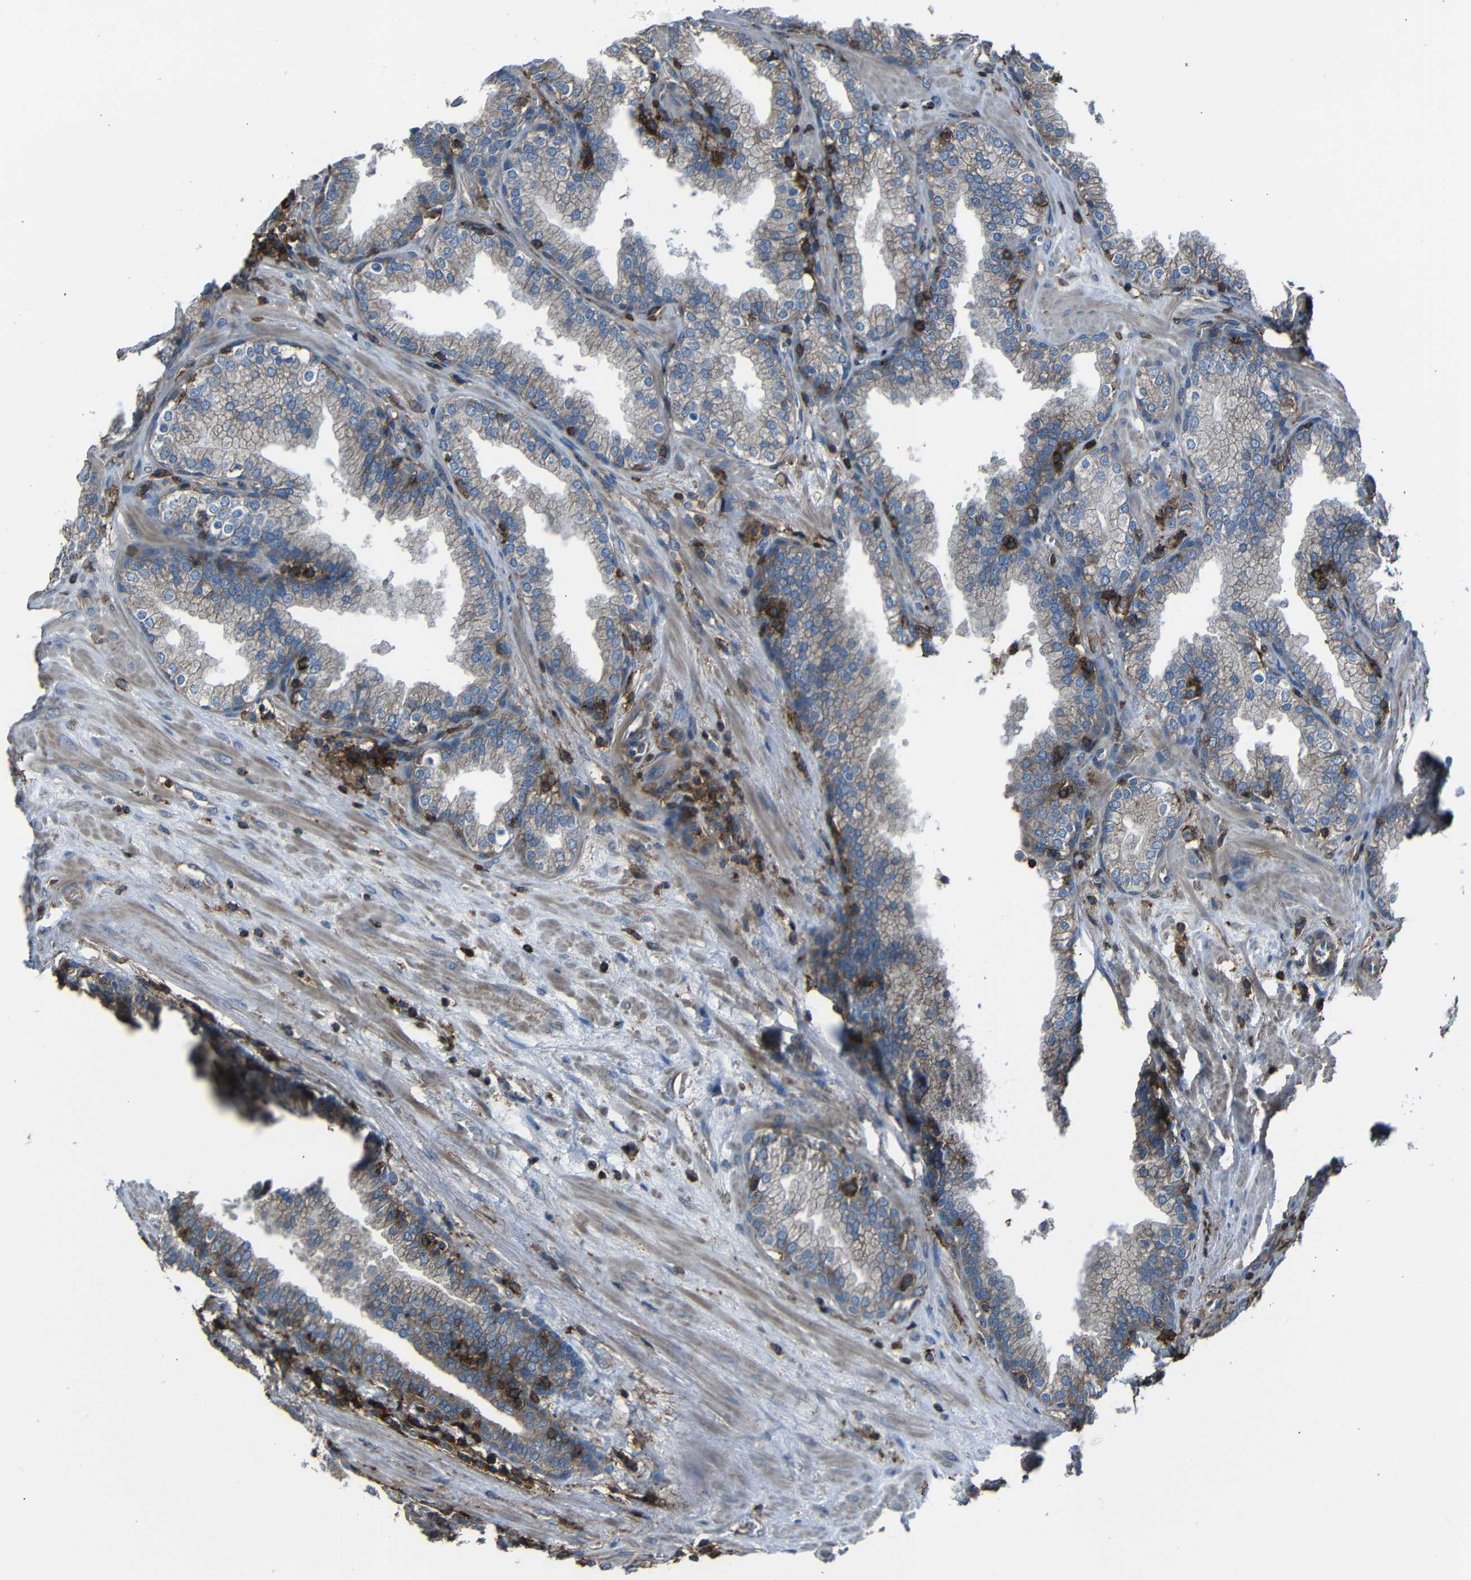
{"staining": {"intensity": "negative", "quantity": "none", "location": "none"}, "tissue": "prostate", "cell_type": "Glandular cells", "image_type": "normal", "snomed": [{"axis": "morphology", "description": "Normal tissue, NOS"}, {"axis": "topography", "description": "Prostate"}], "caption": "Immunohistochemical staining of unremarkable prostate demonstrates no significant positivity in glandular cells.", "gene": "ADGRE5", "patient": {"sex": "male", "age": 51}}